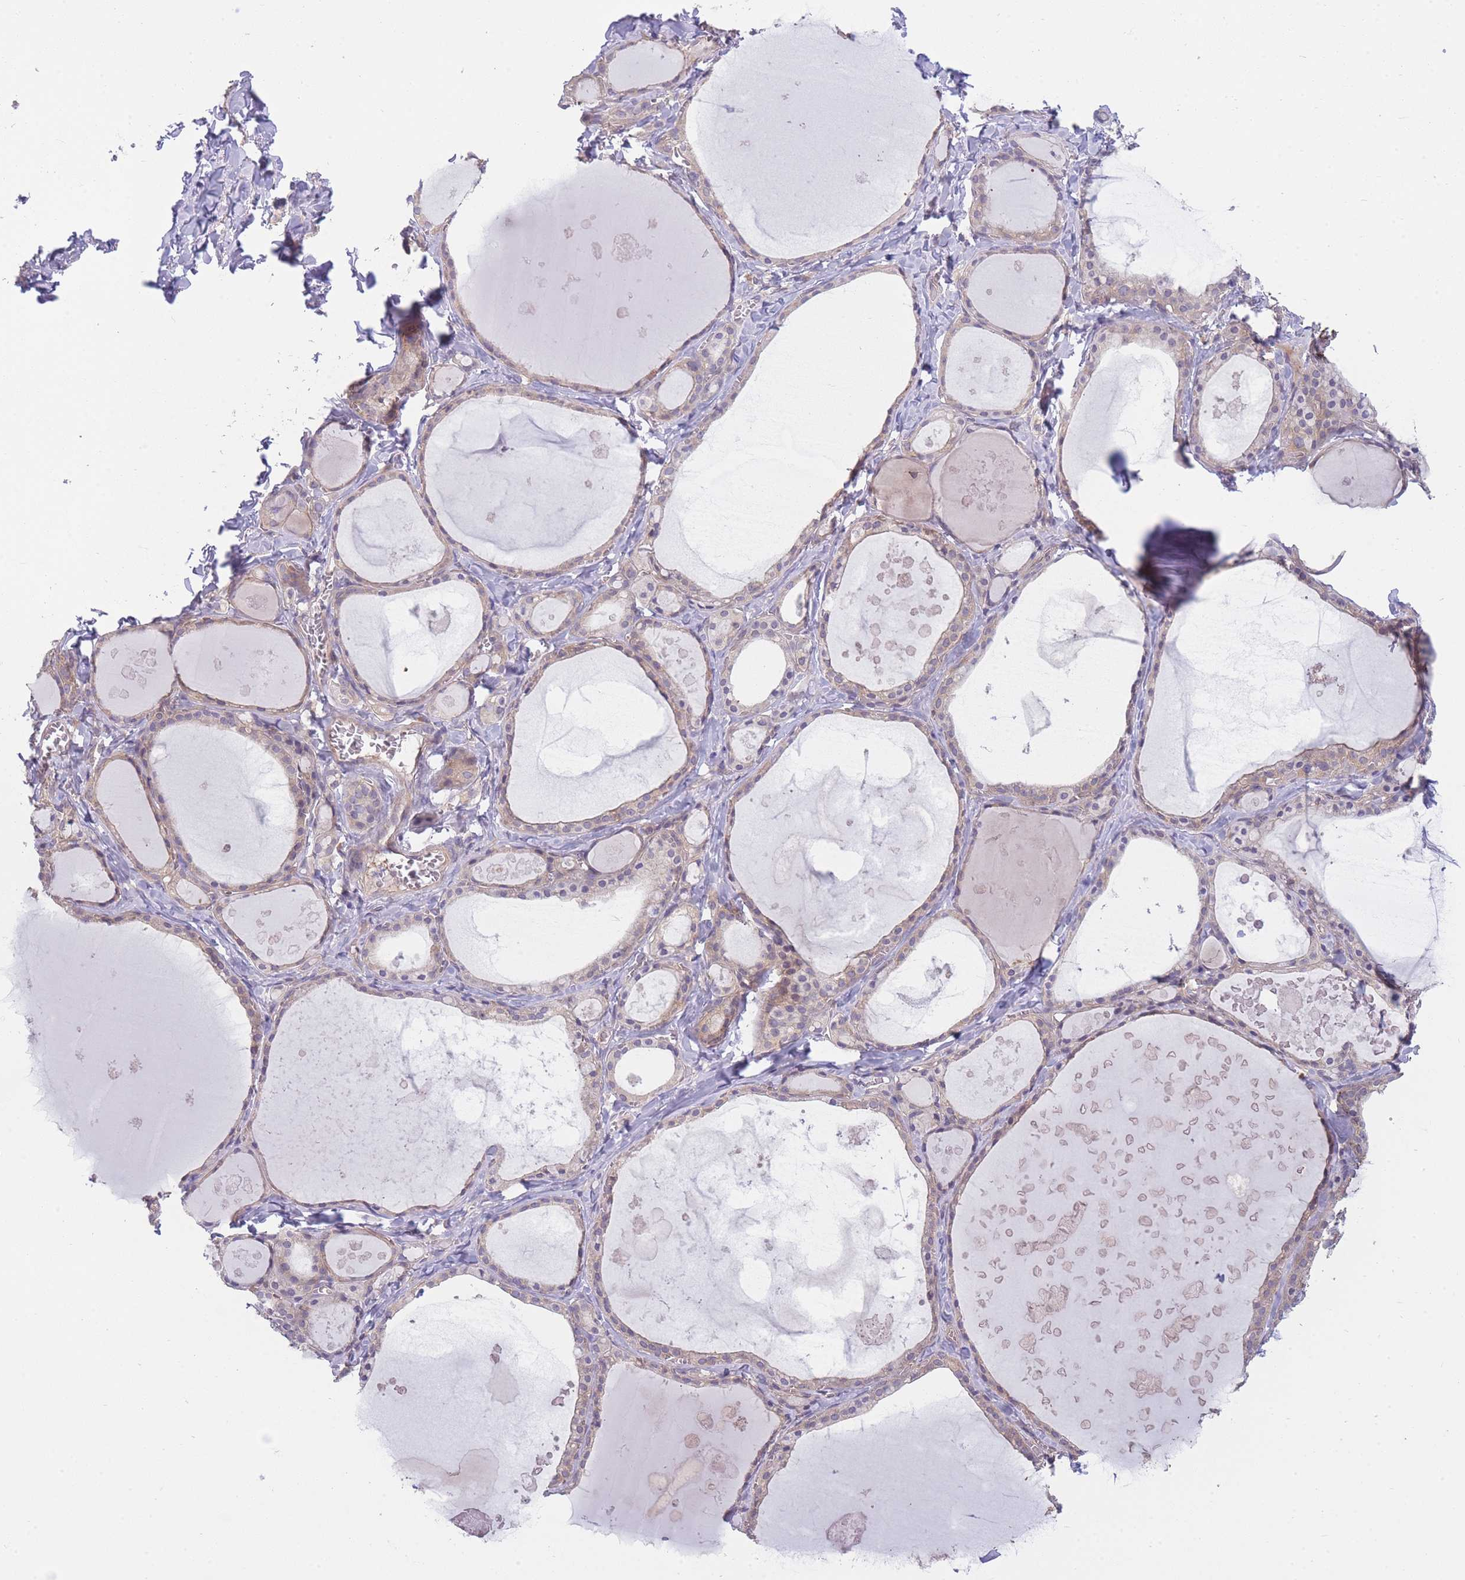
{"staining": {"intensity": "weak", "quantity": "25%-75%", "location": "cytoplasmic/membranous"}, "tissue": "thyroid gland", "cell_type": "Glandular cells", "image_type": "normal", "snomed": [{"axis": "morphology", "description": "Normal tissue, NOS"}, {"axis": "topography", "description": "Thyroid gland"}], "caption": "Weak cytoplasmic/membranous expression for a protein is identified in about 25%-75% of glandular cells of unremarkable thyroid gland using immunohistochemistry.", "gene": "PFDN6", "patient": {"sex": "male", "age": 56}}